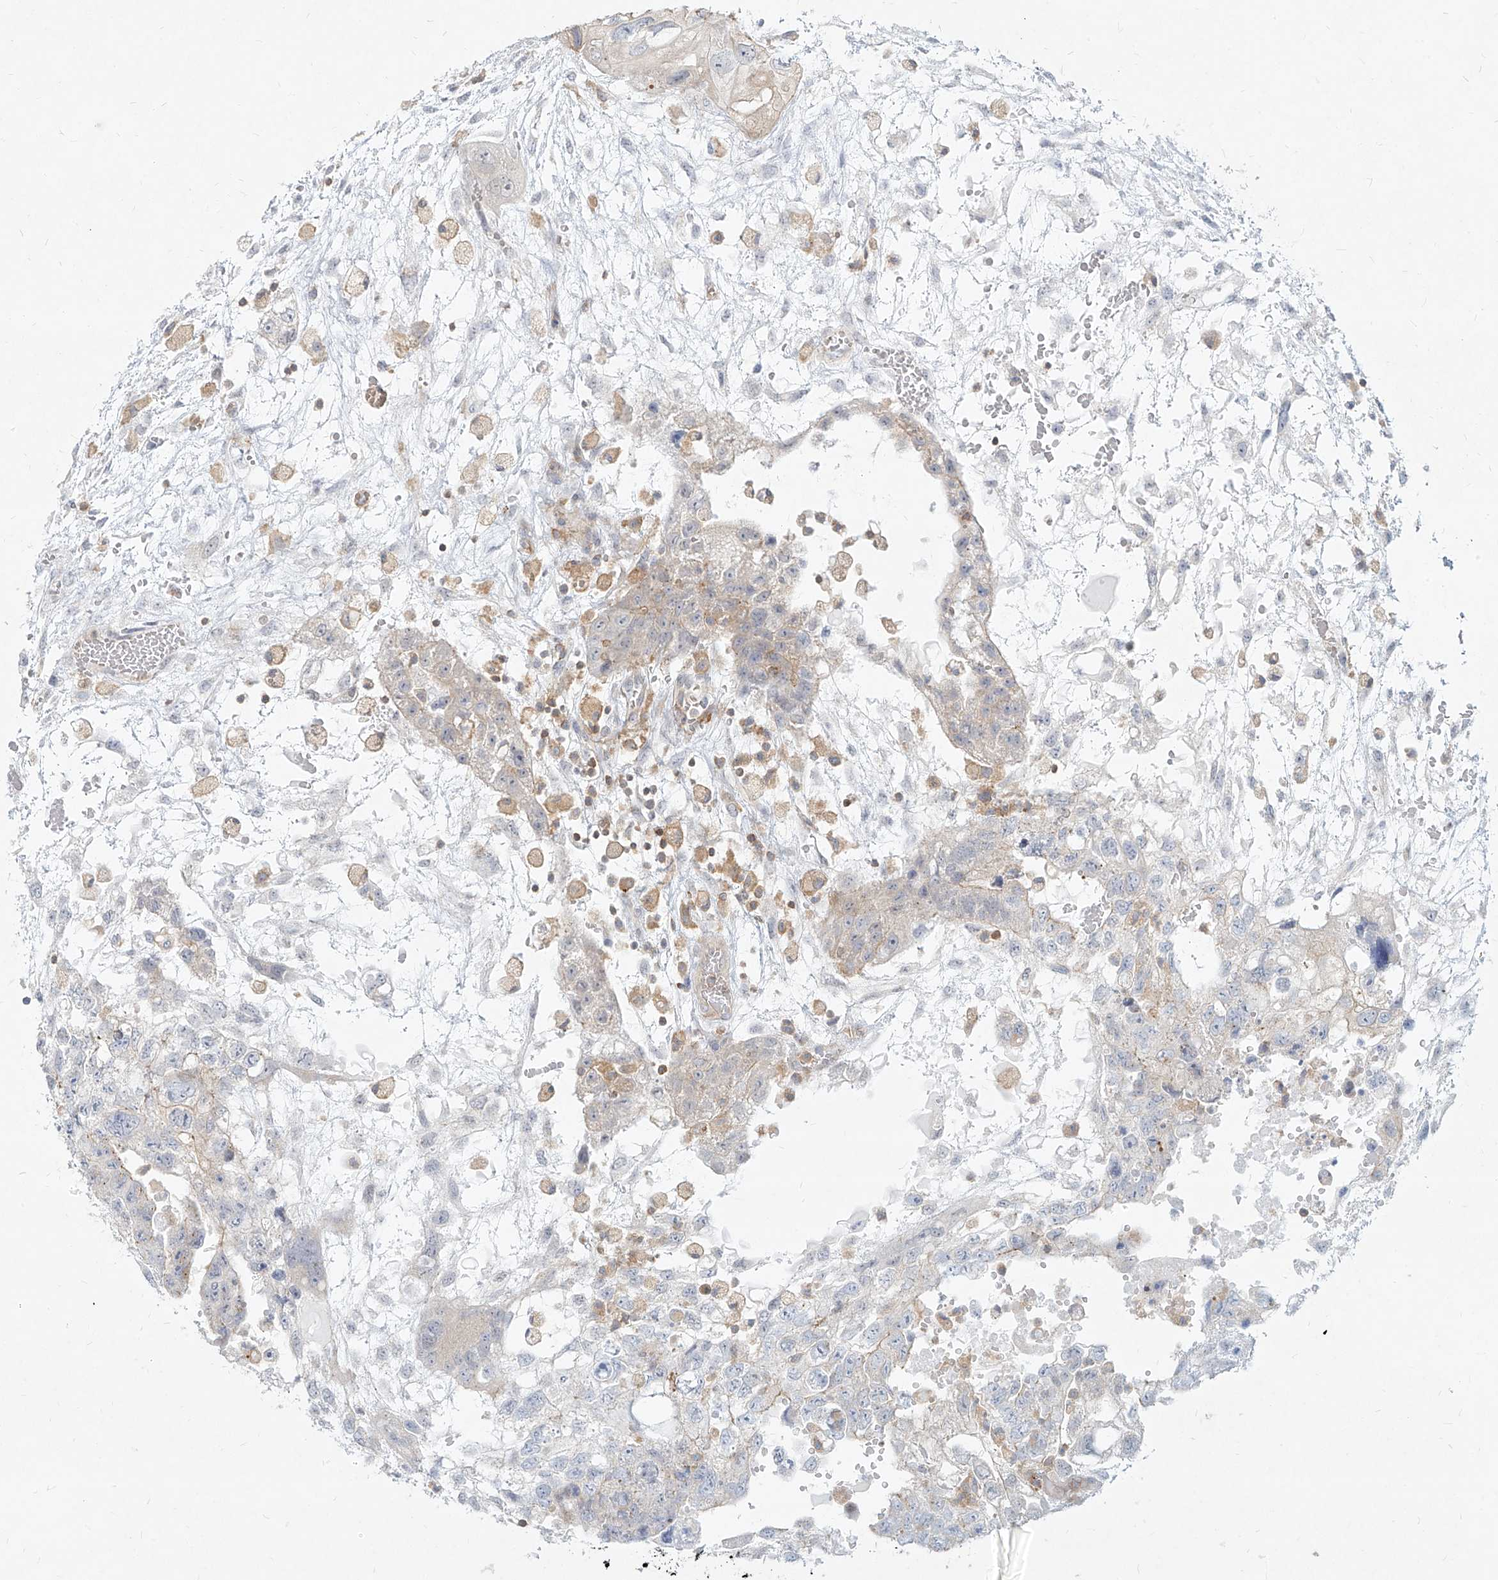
{"staining": {"intensity": "weak", "quantity": "<25%", "location": "cytoplasmic/membranous"}, "tissue": "testis cancer", "cell_type": "Tumor cells", "image_type": "cancer", "snomed": [{"axis": "morphology", "description": "Carcinoma, Embryonal, NOS"}, {"axis": "topography", "description": "Testis"}], "caption": "This is a histopathology image of immunohistochemistry staining of embryonal carcinoma (testis), which shows no expression in tumor cells.", "gene": "SLC2A12", "patient": {"sex": "male", "age": 36}}